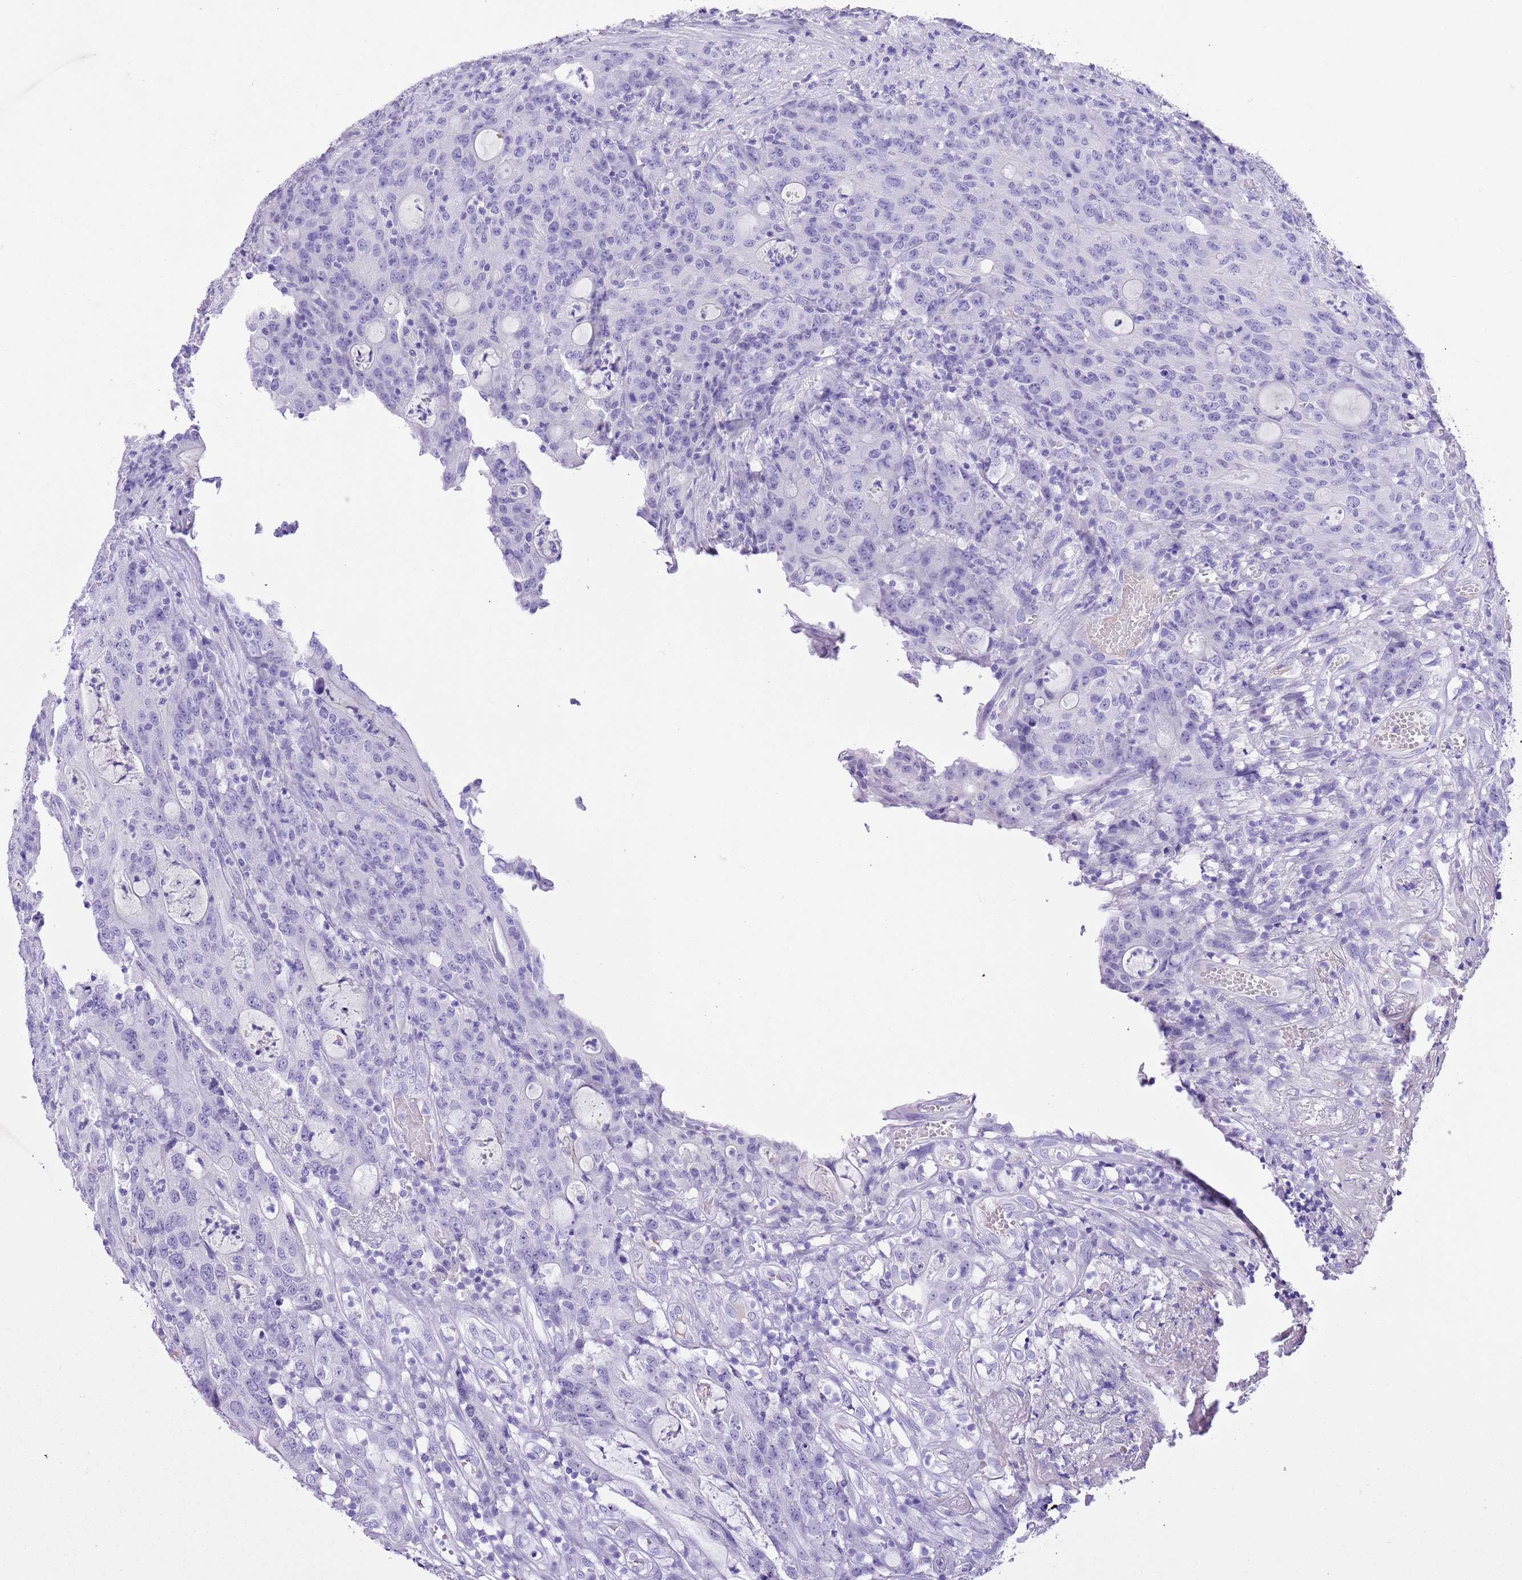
{"staining": {"intensity": "negative", "quantity": "none", "location": "none"}, "tissue": "colorectal cancer", "cell_type": "Tumor cells", "image_type": "cancer", "snomed": [{"axis": "morphology", "description": "Adenocarcinoma, NOS"}, {"axis": "topography", "description": "Colon"}], "caption": "Tumor cells are negative for protein expression in human adenocarcinoma (colorectal).", "gene": "TBC1D10B", "patient": {"sex": "male", "age": 83}}